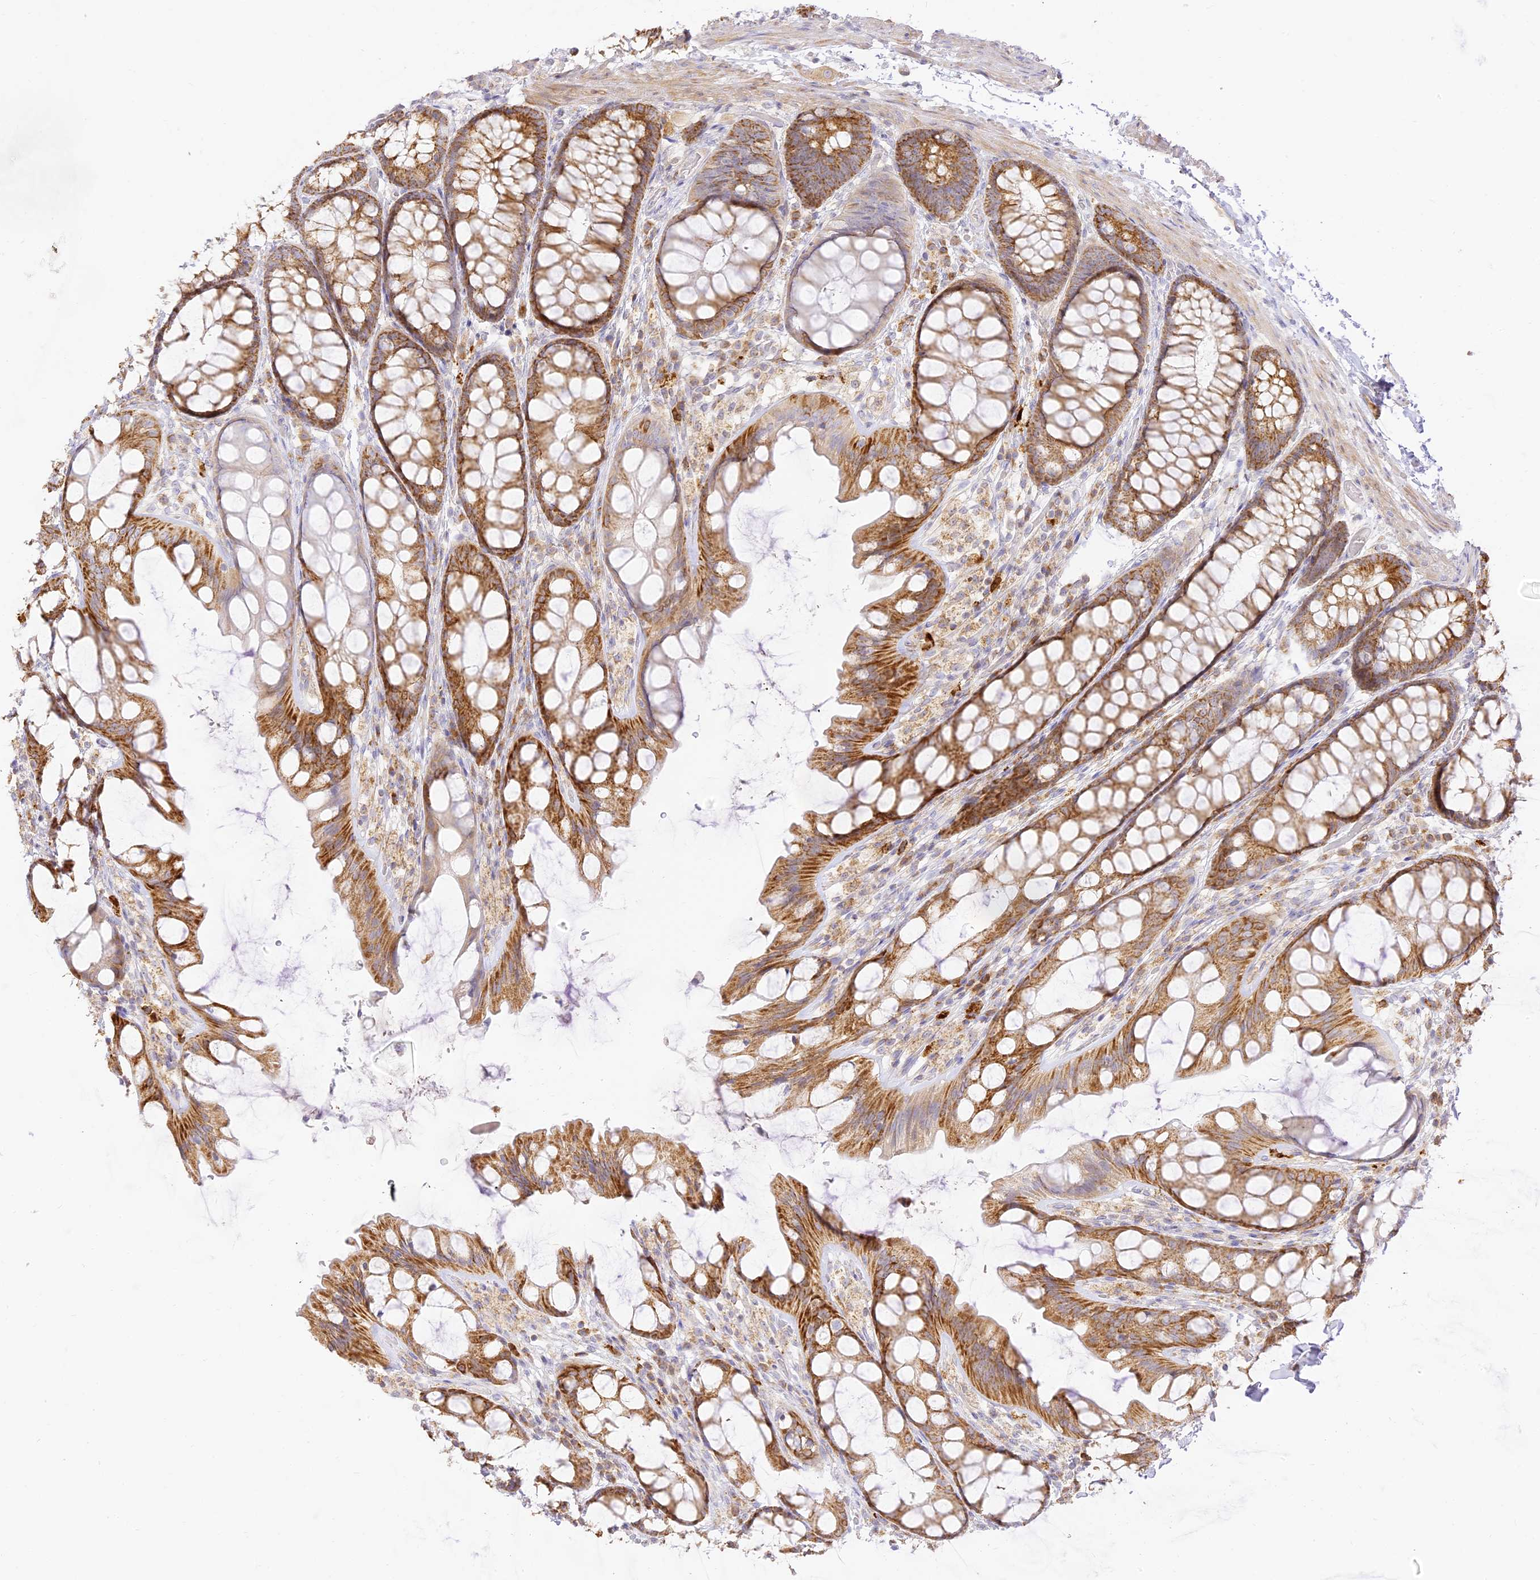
{"staining": {"intensity": "weak", "quantity": "<25%", "location": "cytoplasmic/membranous"}, "tissue": "colon", "cell_type": "Endothelial cells", "image_type": "normal", "snomed": [{"axis": "morphology", "description": "Normal tissue, NOS"}, {"axis": "topography", "description": "Colon"}], "caption": "DAB immunohistochemical staining of benign colon displays no significant staining in endothelial cells.", "gene": "LRRC15", "patient": {"sex": "male", "age": 47}}